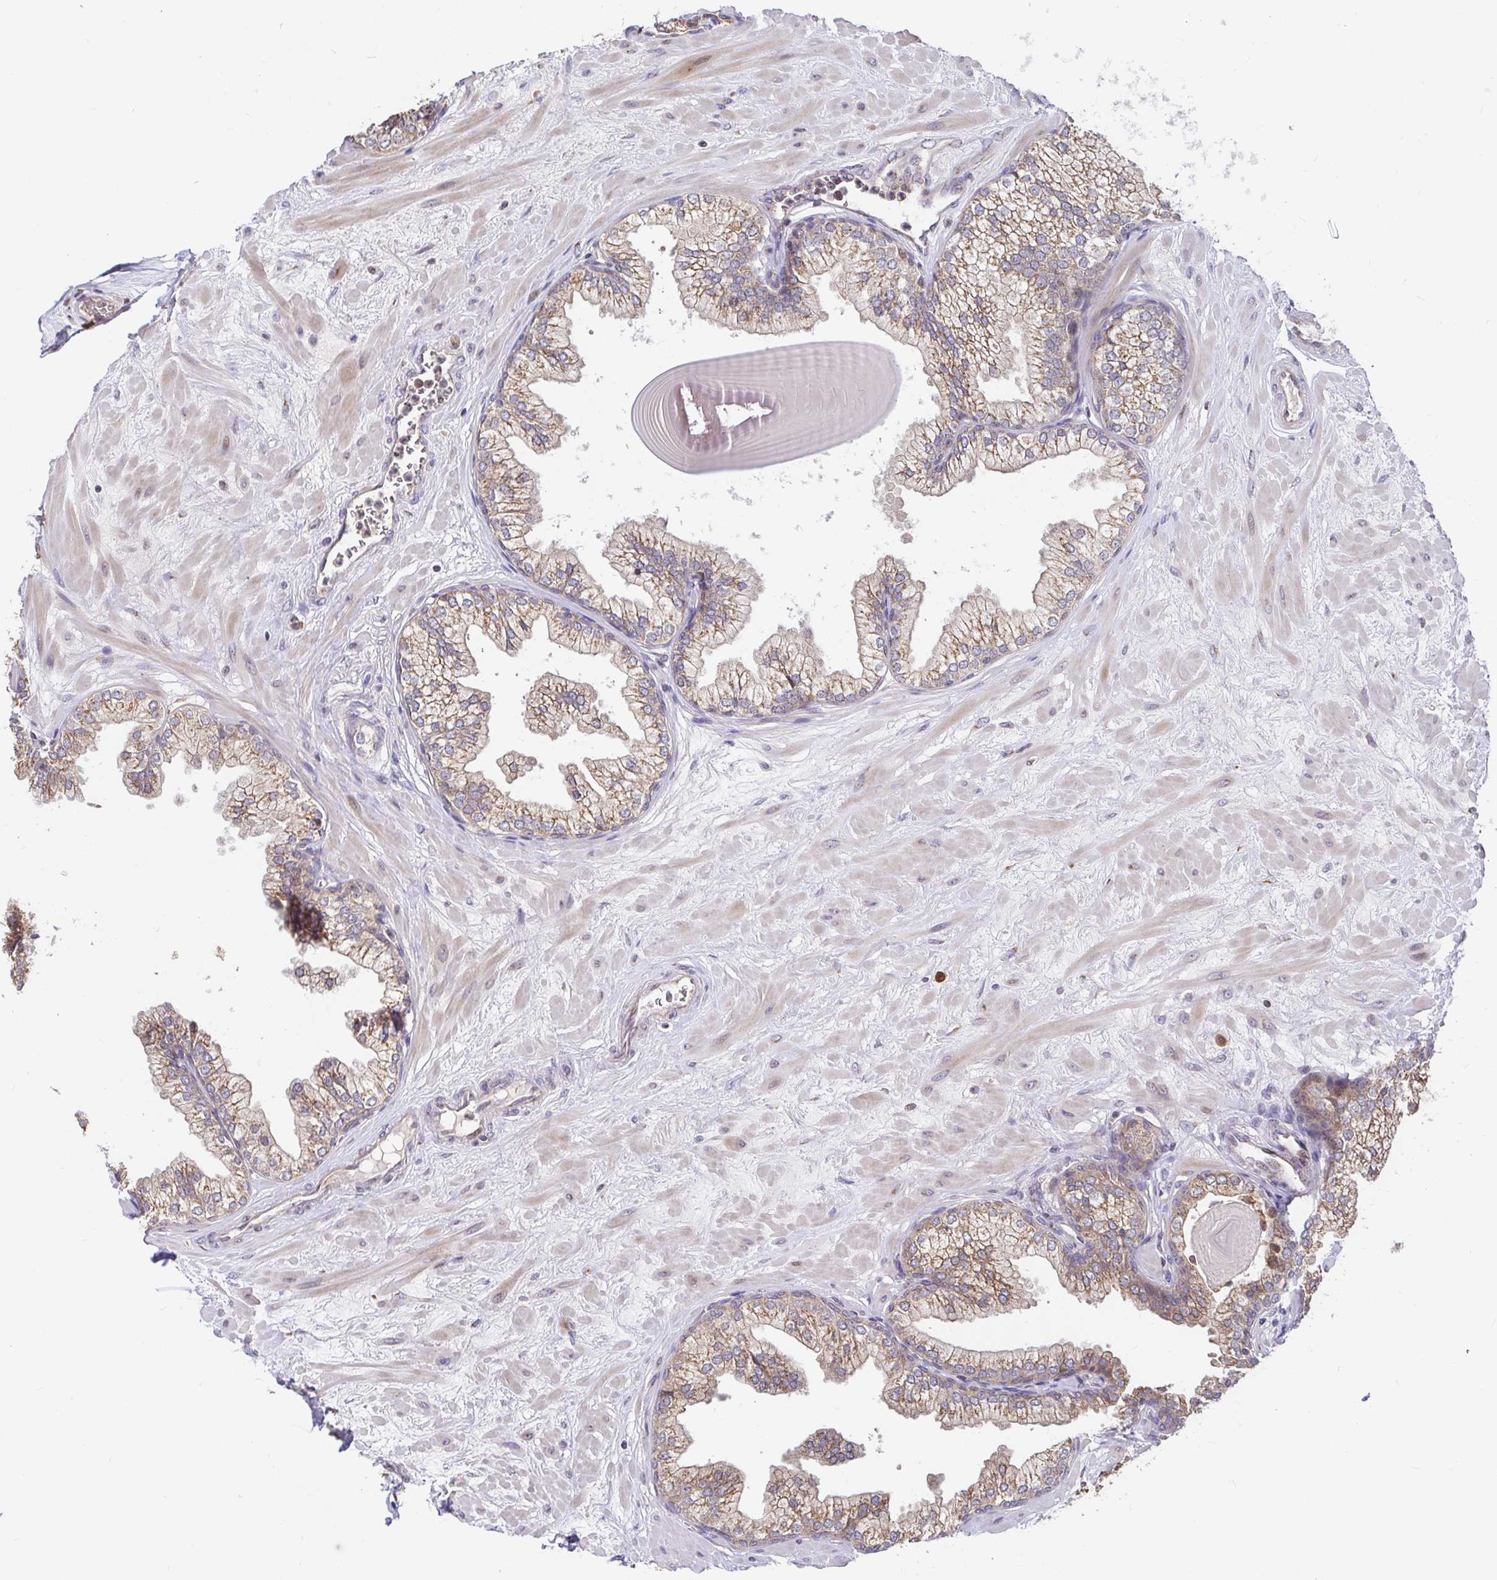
{"staining": {"intensity": "moderate", "quantity": ">75%", "location": "cytoplasmic/membranous"}, "tissue": "prostate", "cell_type": "Glandular cells", "image_type": "normal", "snomed": [{"axis": "morphology", "description": "Normal tissue, NOS"}, {"axis": "topography", "description": "Prostate"}, {"axis": "topography", "description": "Peripheral nerve tissue"}], "caption": "Immunohistochemistry photomicrograph of benign prostate stained for a protein (brown), which reveals medium levels of moderate cytoplasmic/membranous positivity in about >75% of glandular cells.", "gene": "ELP1", "patient": {"sex": "male", "age": 61}}